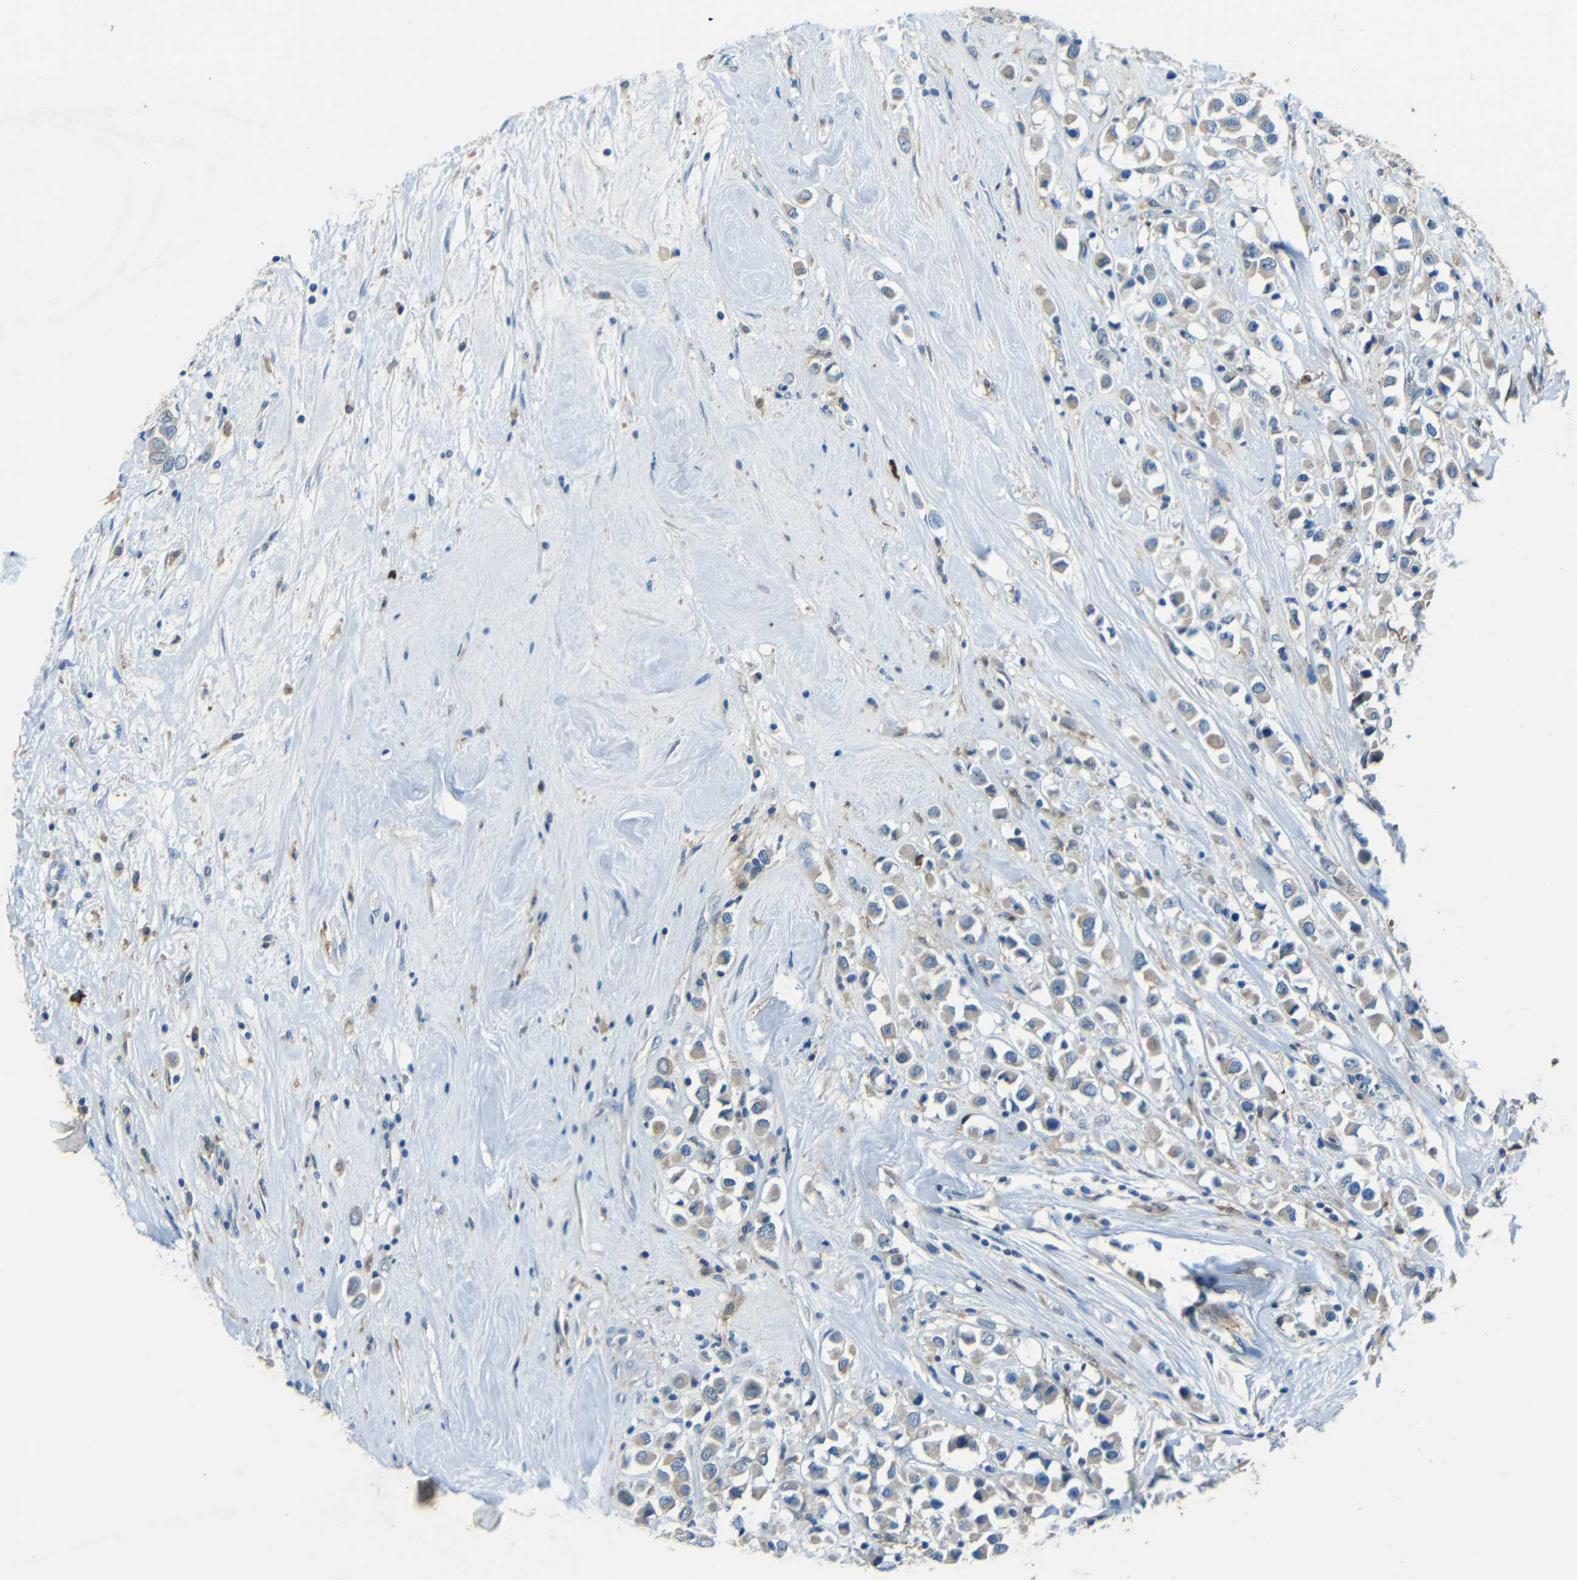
{"staining": {"intensity": "weak", "quantity": ">75%", "location": "cytoplasmic/membranous"}, "tissue": "breast cancer", "cell_type": "Tumor cells", "image_type": "cancer", "snomed": [{"axis": "morphology", "description": "Duct carcinoma"}, {"axis": "topography", "description": "Breast"}], "caption": "Breast invasive ductal carcinoma stained for a protein (brown) reveals weak cytoplasmic/membranous positive expression in approximately >75% of tumor cells.", "gene": "CYP26B1", "patient": {"sex": "female", "age": 61}}